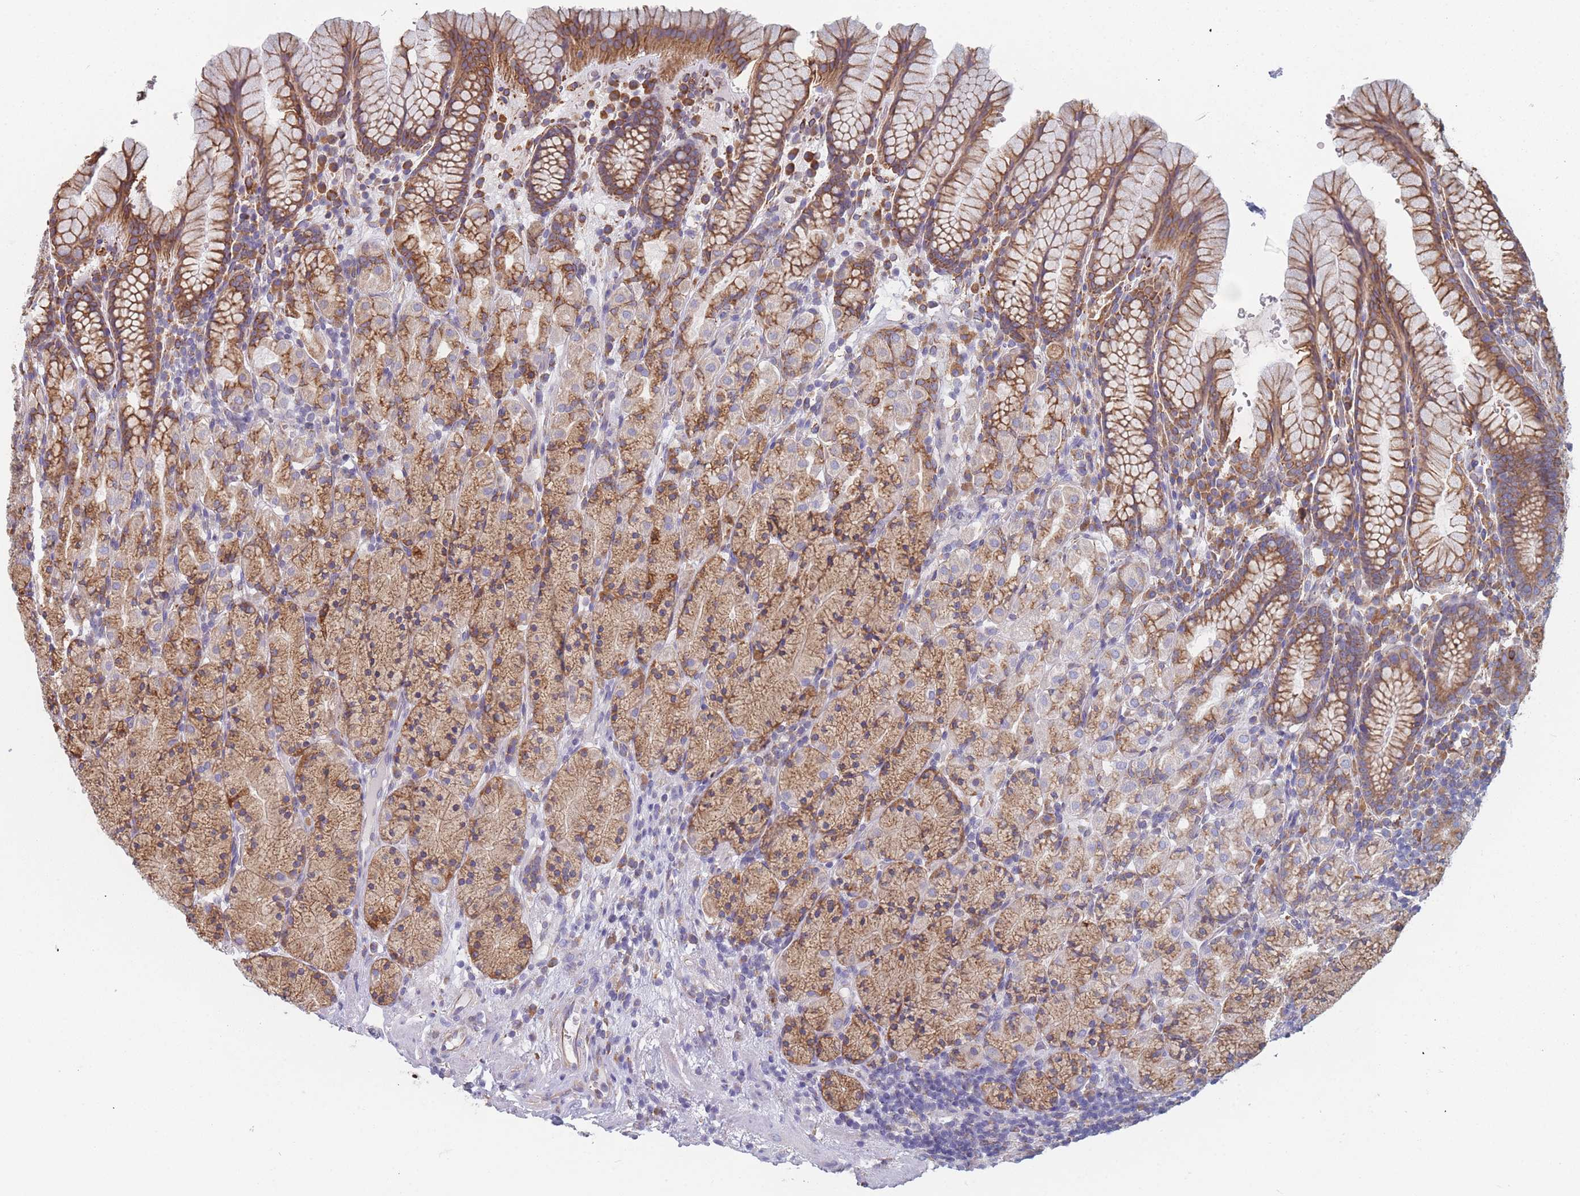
{"staining": {"intensity": "moderate", "quantity": ">75%", "location": "cytoplasmic/membranous"}, "tissue": "stomach", "cell_type": "Glandular cells", "image_type": "normal", "snomed": [{"axis": "morphology", "description": "Normal tissue, NOS"}, {"axis": "topography", "description": "Stomach, upper"}, {"axis": "topography", "description": "Stomach"}], "caption": "Protein staining of normal stomach displays moderate cytoplasmic/membranous positivity in approximately >75% of glandular cells.", "gene": "OR7C2", "patient": {"sex": "male", "age": 62}}